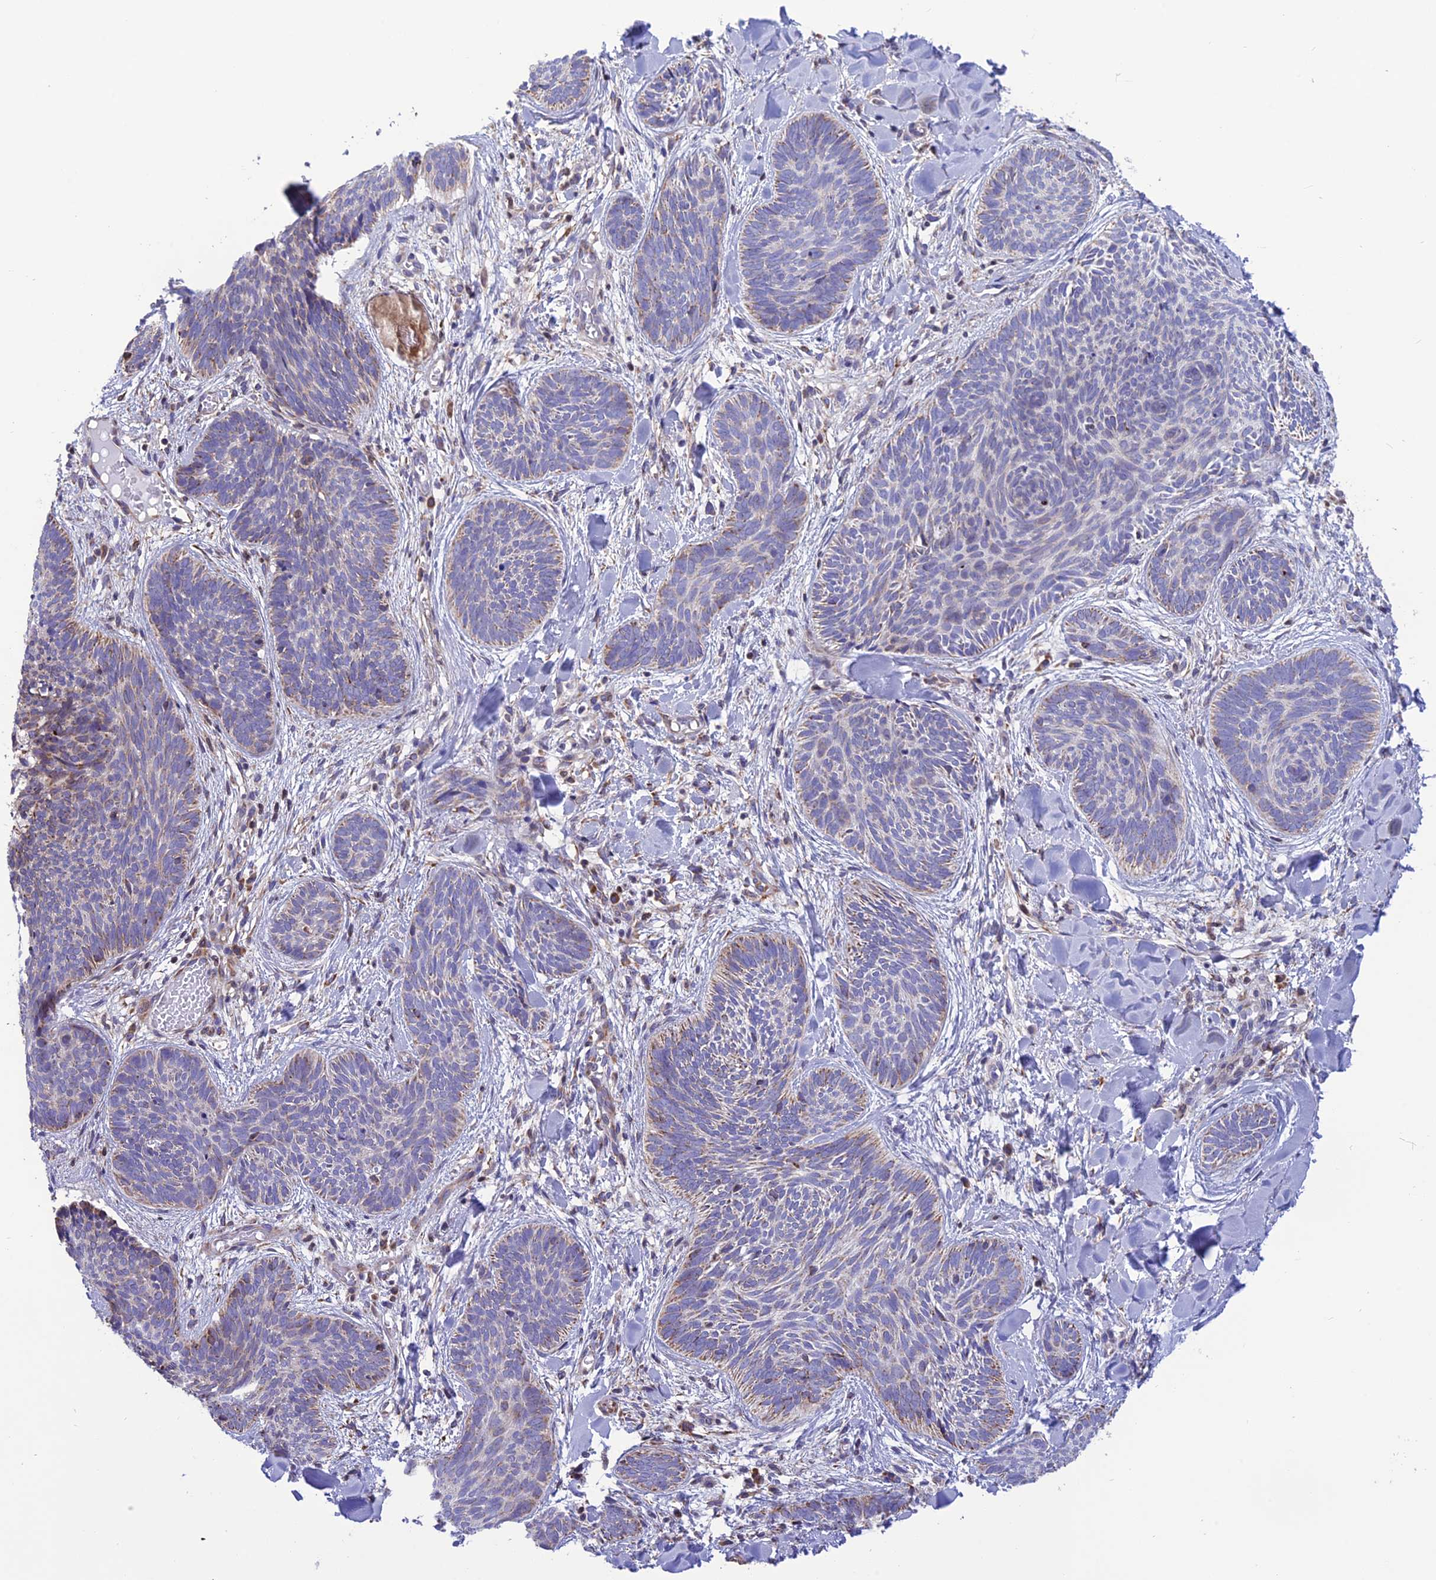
{"staining": {"intensity": "weak", "quantity": "<25%", "location": "cytoplasmic/membranous"}, "tissue": "skin cancer", "cell_type": "Tumor cells", "image_type": "cancer", "snomed": [{"axis": "morphology", "description": "Basal cell carcinoma"}, {"axis": "topography", "description": "Skin"}], "caption": "There is no significant positivity in tumor cells of skin basal cell carcinoma. Brightfield microscopy of IHC stained with DAB (brown) and hematoxylin (blue), captured at high magnification.", "gene": "DOC2B", "patient": {"sex": "female", "age": 81}}